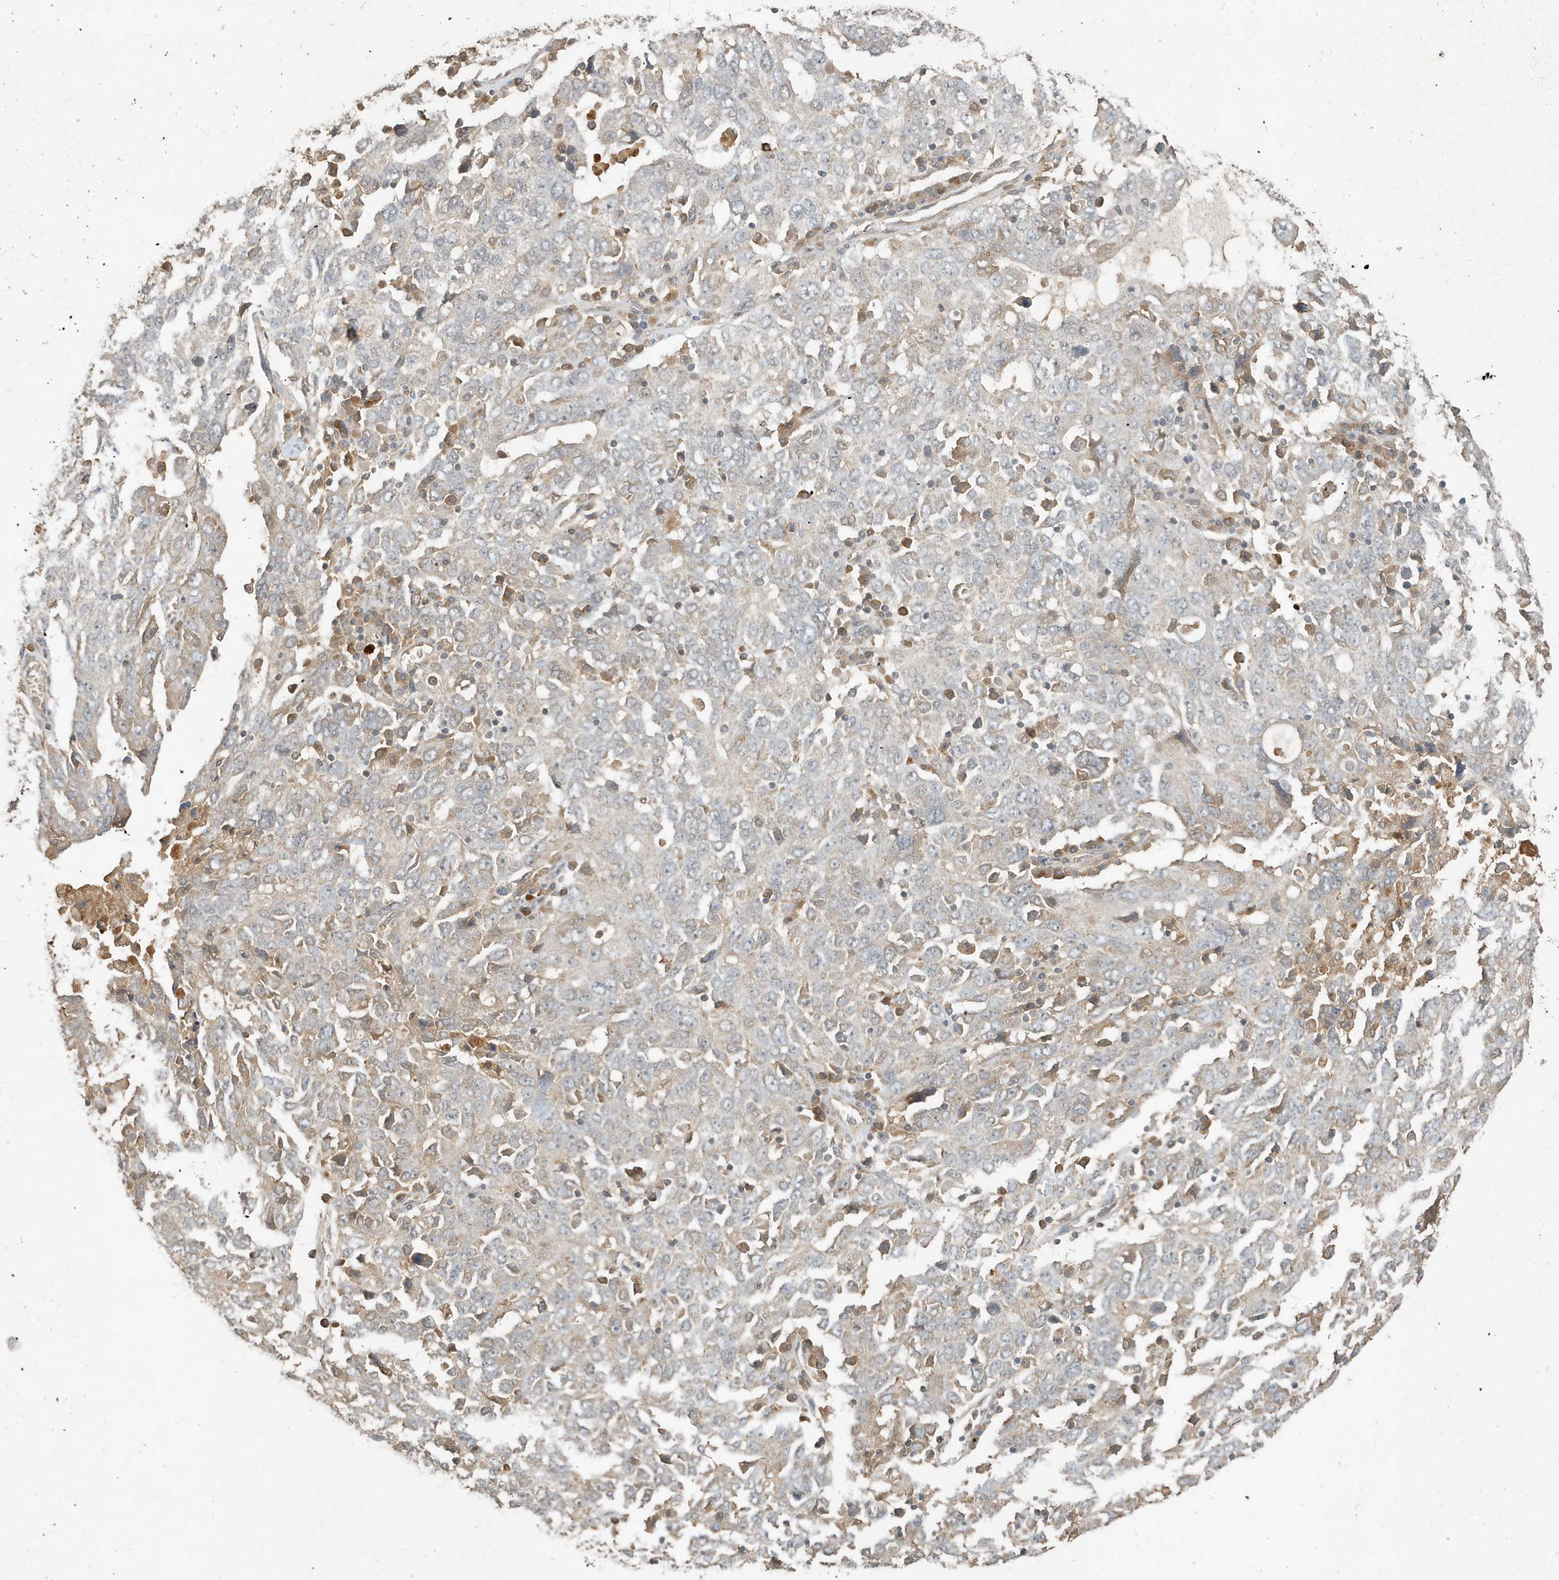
{"staining": {"intensity": "weak", "quantity": "<25%", "location": "cytoplasmic/membranous"}, "tissue": "ovarian cancer", "cell_type": "Tumor cells", "image_type": "cancer", "snomed": [{"axis": "morphology", "description": "Carcinoma, endometroid"}, {"axis": "topography", "description": "Ovary"}], "caption": "Endometroid carcinoma (ovarian) was stained to show a protein in brown. There is no significant expression in tumor cells.", "gene": "ABCB9", "patient": {"sex": "female", "age": 62}}